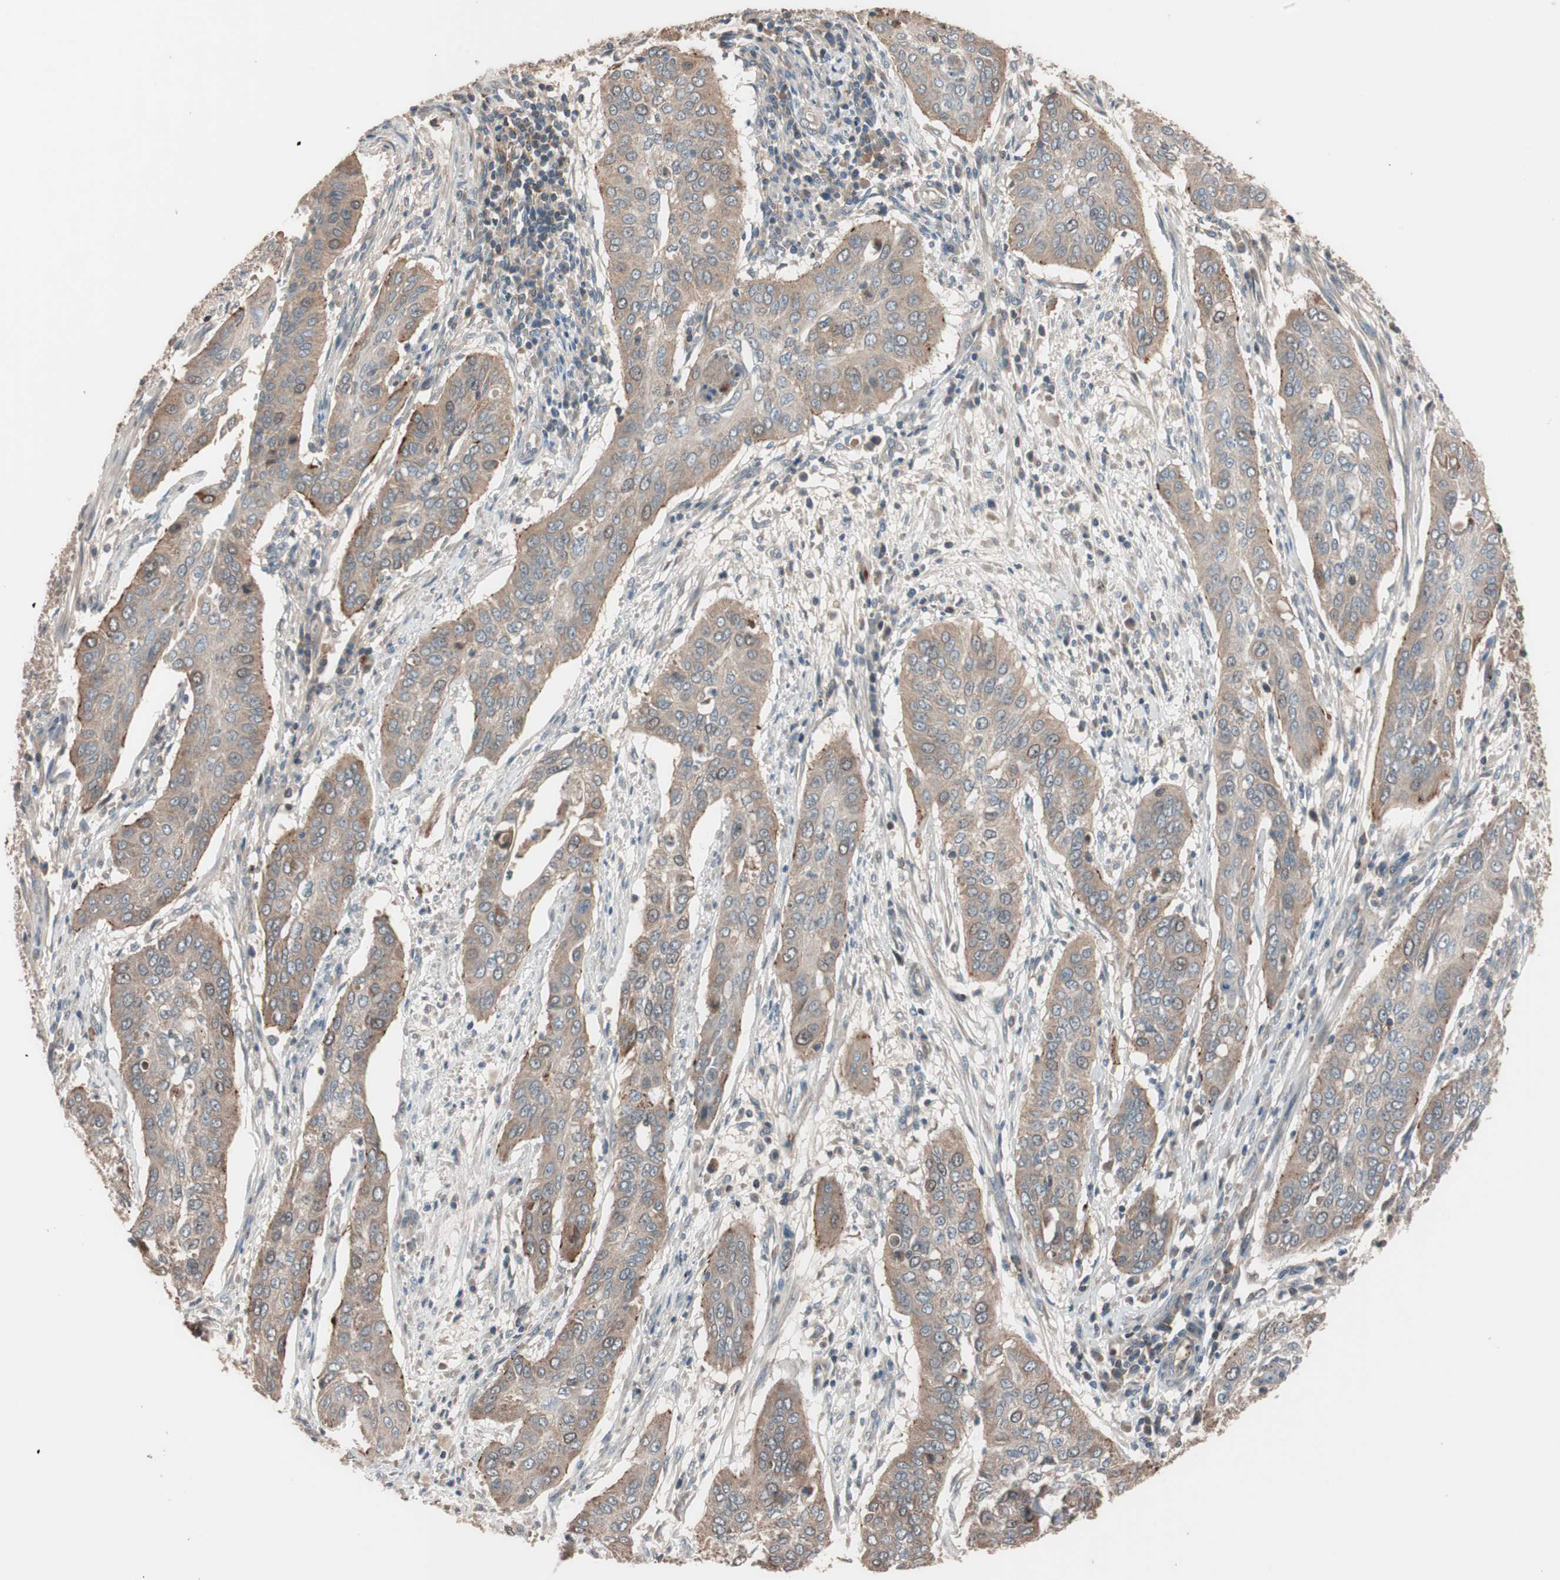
{"staining": {"intensity": "moderate", "quantity": ">75%", "location": "cytoplasmic/membranous"}, "tissue": "cervical cancer", "cell_type": "Tumor cells", "image_type": "cancer", "snomed": [{"axis": "morphology", "description": "Squamous cell carcinoma, NOS"}, {"axis": "topography", "description": "Cervix"}], "caption": "A medium amount of moderate cytoplasmic/membranous staining is appreciated in about >75% of tumor cells in cervical cancer (squamous cell carcinoma) tissue.", "gene": "SDC4", "patient": {"sex": "female", "age": 39}}